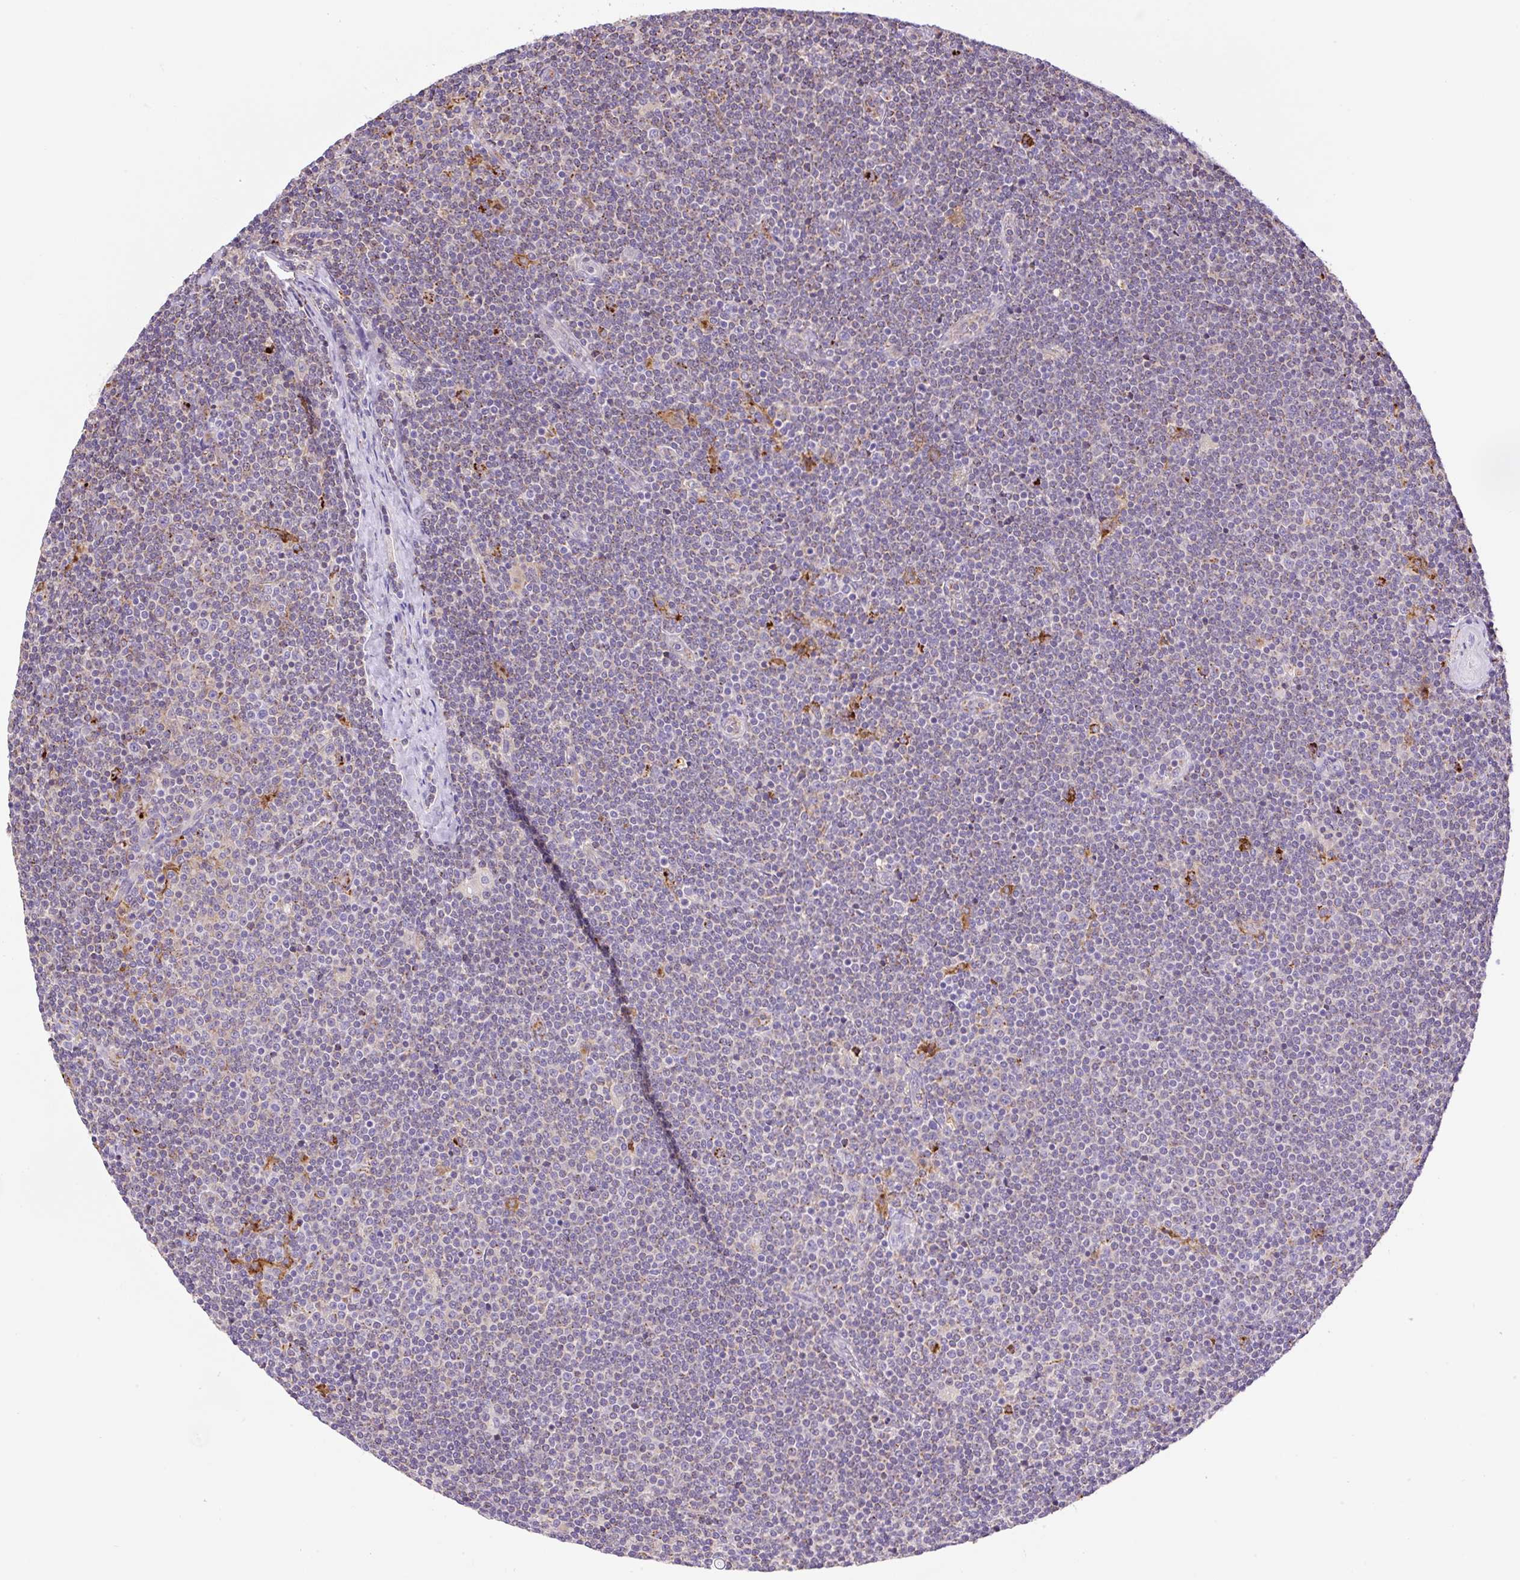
{"staining": {"intensity": "negative", "quantity": "none", "location": "none"}, "tissue": "lymphoma", "cell_type": "Tumor cells", "image_type": "cancer", "snomed": [{"axis": "morphology", "description": "Malignant lymphoma, non-Hodgkin's type, Low grade"}, {"axis": "topography", "description": "Lymph node"}], "caption": "Image shows no significant protein positivity in tumor cells of lymphoma.", "gene": "TDRD15", "patient": {"sex": "male", "age": 48}}